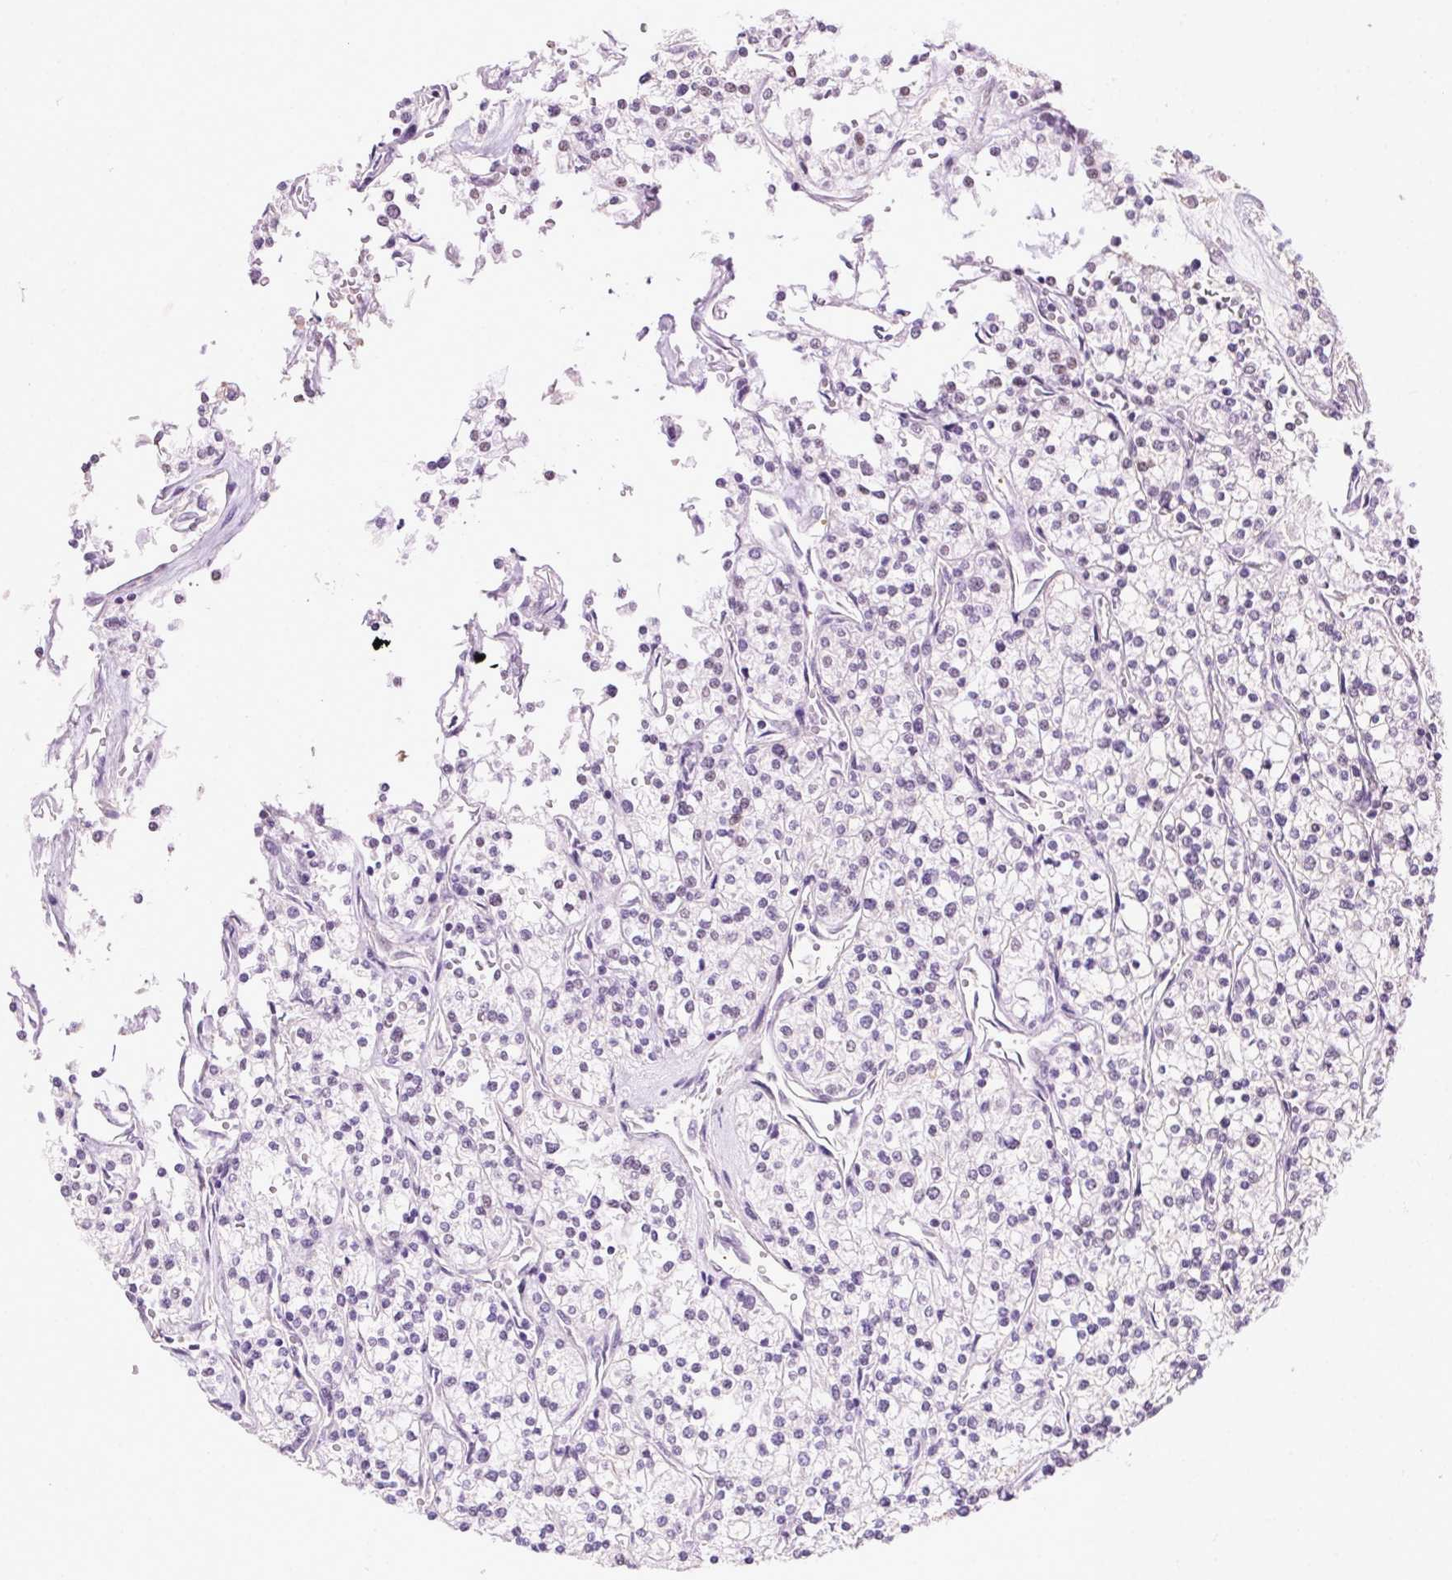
{"staining": {"intensity": "negative", "quantity": "none", "location": "none"}, "tissue": "renal cancer", "cell_type": "Tumor cells", "image_type": "cancer", "snomed": [{"axis": "morphology", "description": "Adenocarcinoma, NOS"}, {"axis": "topography", "description": "Kidney"}], "caption": "DAB (3,3'-diaminobenzidine) immunohistochemical staining of renal cancer (adenocarcinoma) exhibits no significant positivity in tumor cells. (DAB IHC with hematoxylin counter stain).", "gene": "SYCE2", "patient": {"sex": "male", "age": 80}}